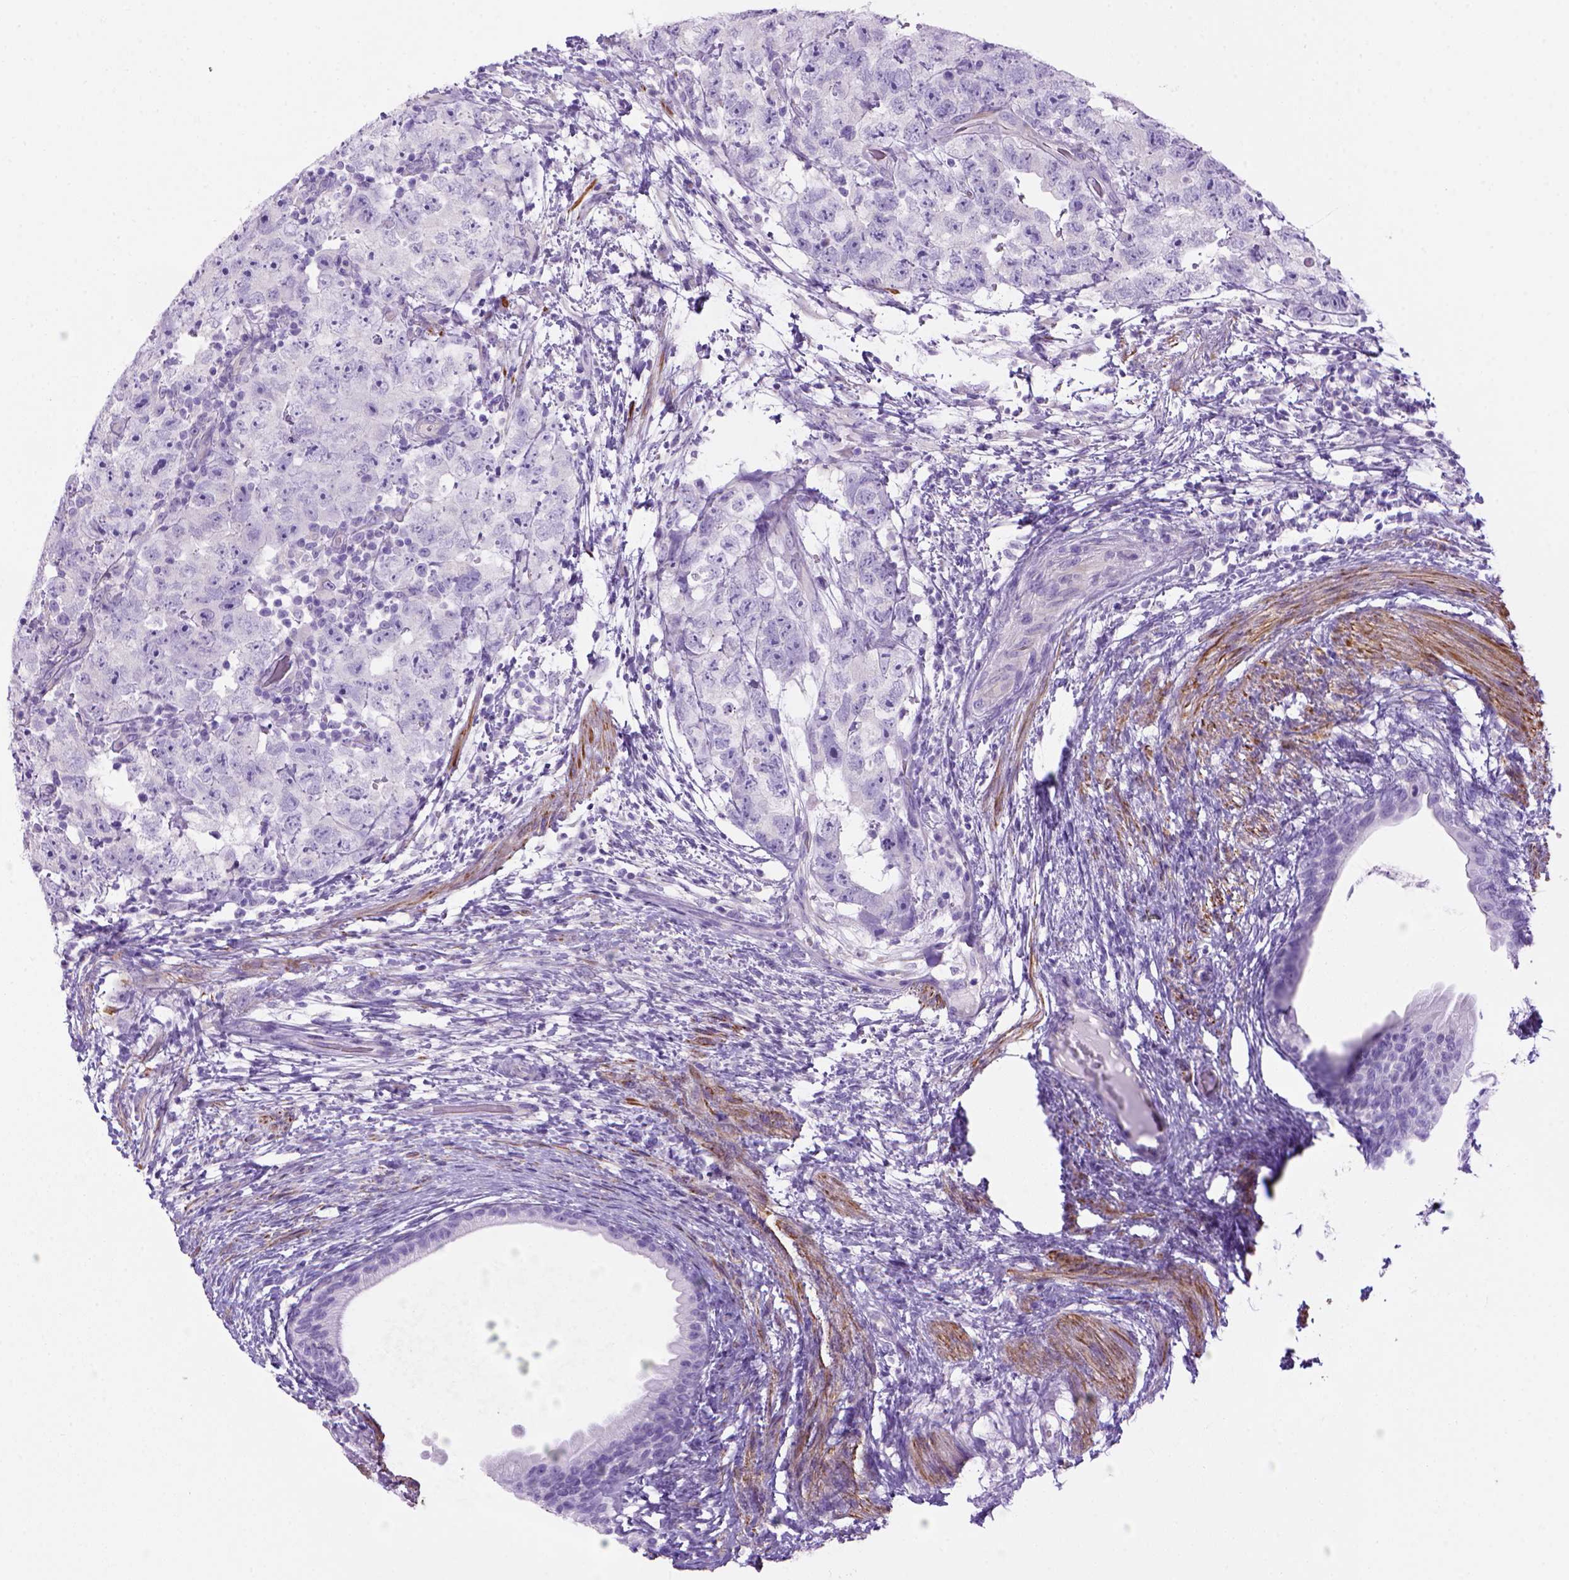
{"staining": {"intensity": "negative", "quantity": "none", "location": "none"}, "tissue": "testis cancer", "cell_type": "Tumor cells", "image_type": "cancer", "snomed": [{"axis": "morphology", "description": "Carcinoma, Embryonal, NOS"}, {"axis": "topography", "description": "Testis"}], "caption": "The histopathology image demonstrates no significant expression in tumor cells of testis cancer (embryonal carcinoma).", "gene": "ARHGEF33", "patient": {"sex": "male", "age": 24}}